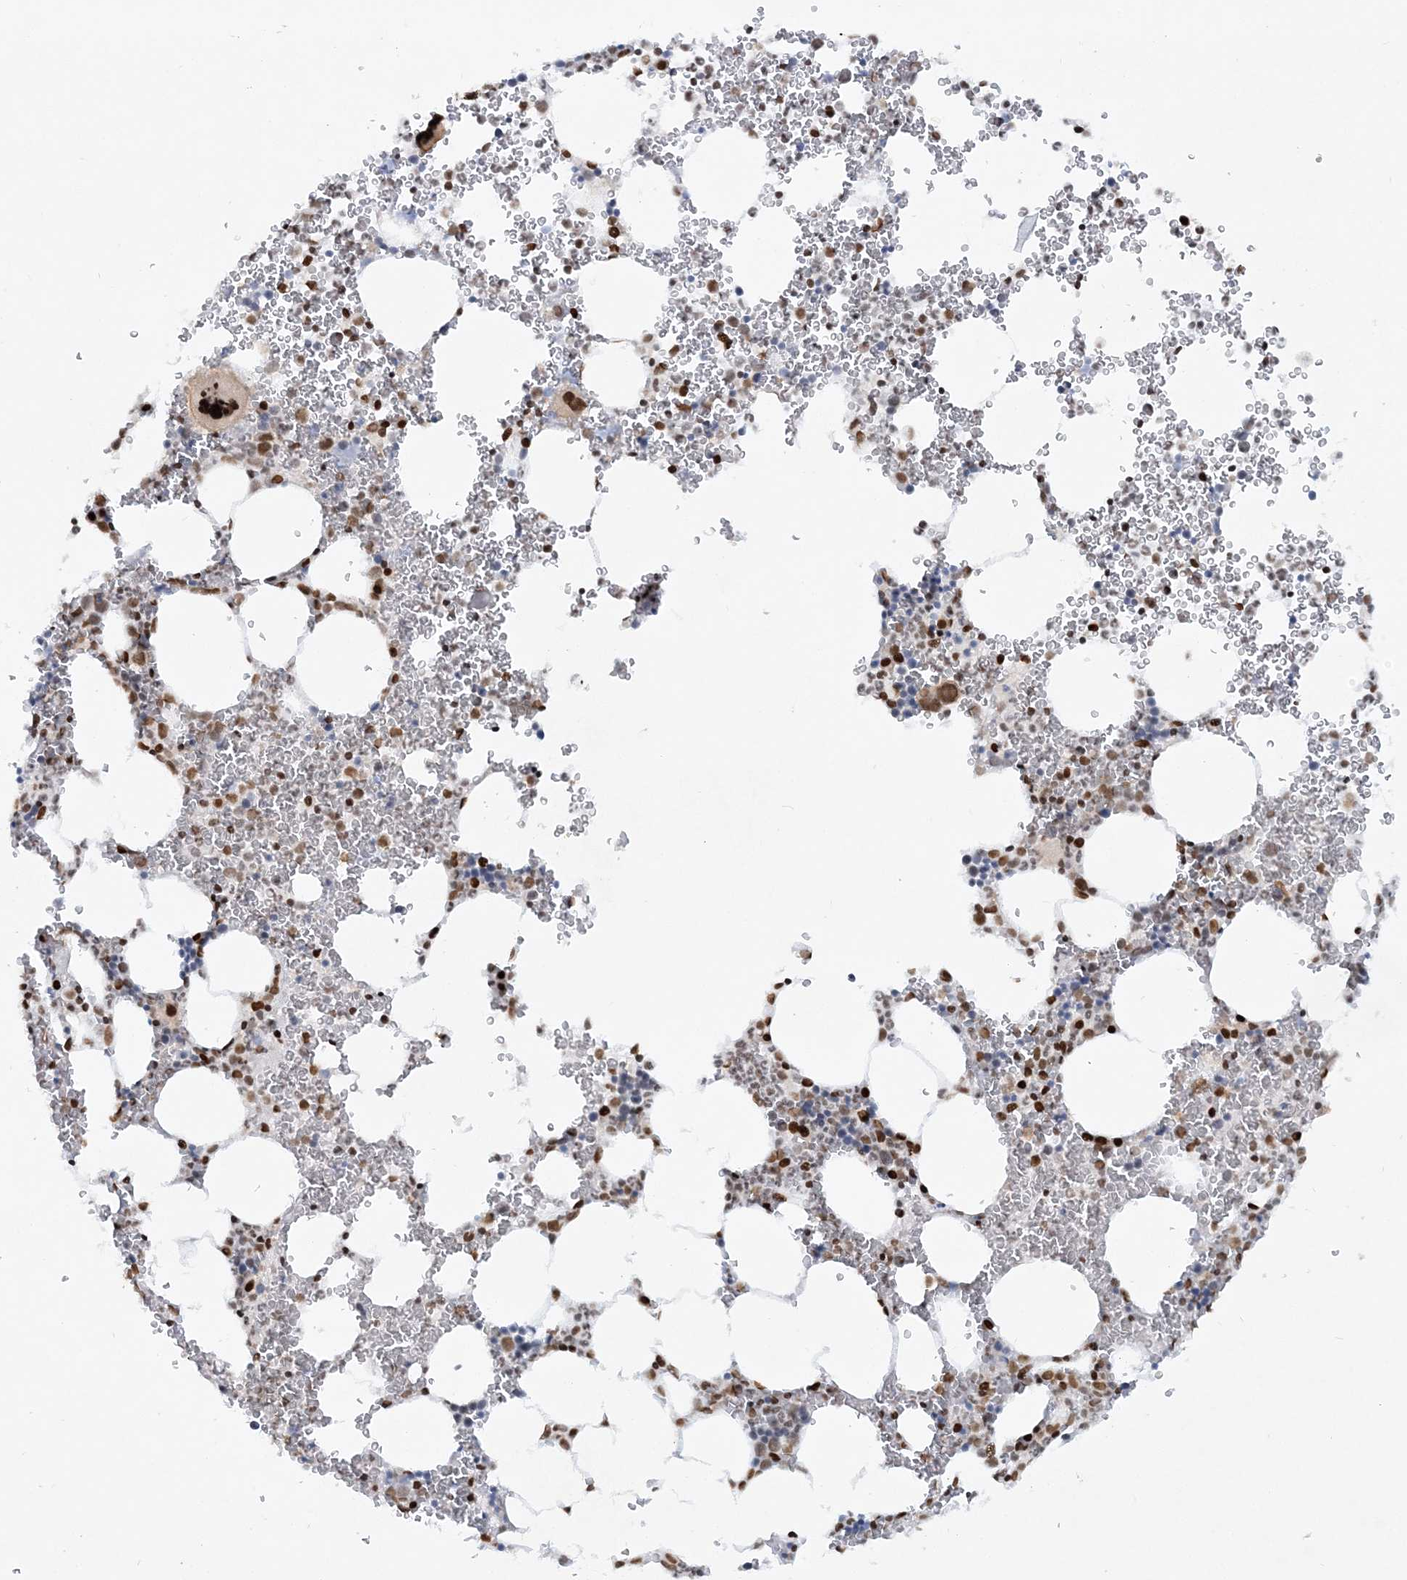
{"staining": {"intensity": "strong", "quantity": "25%-75%", "location": "nuclear"}, "tissue": "bone marrow", "cell_type": "Hematopoietic cells", "image_type": "normal", "snomed": [{"axis": "morphology", "description": "Normal tissue, NOS"}, {"axis": "topography", "description": "Bone marrow"}], "caption": "A histopathology image showing strong nuclear expression in about 25%-75% of hematopoietic cells in unremarkable bone marrow, as visualized by brown immunohistochemical staining.", "gene": "DELE1", "patient": {"sex": "female", "age": 78}}